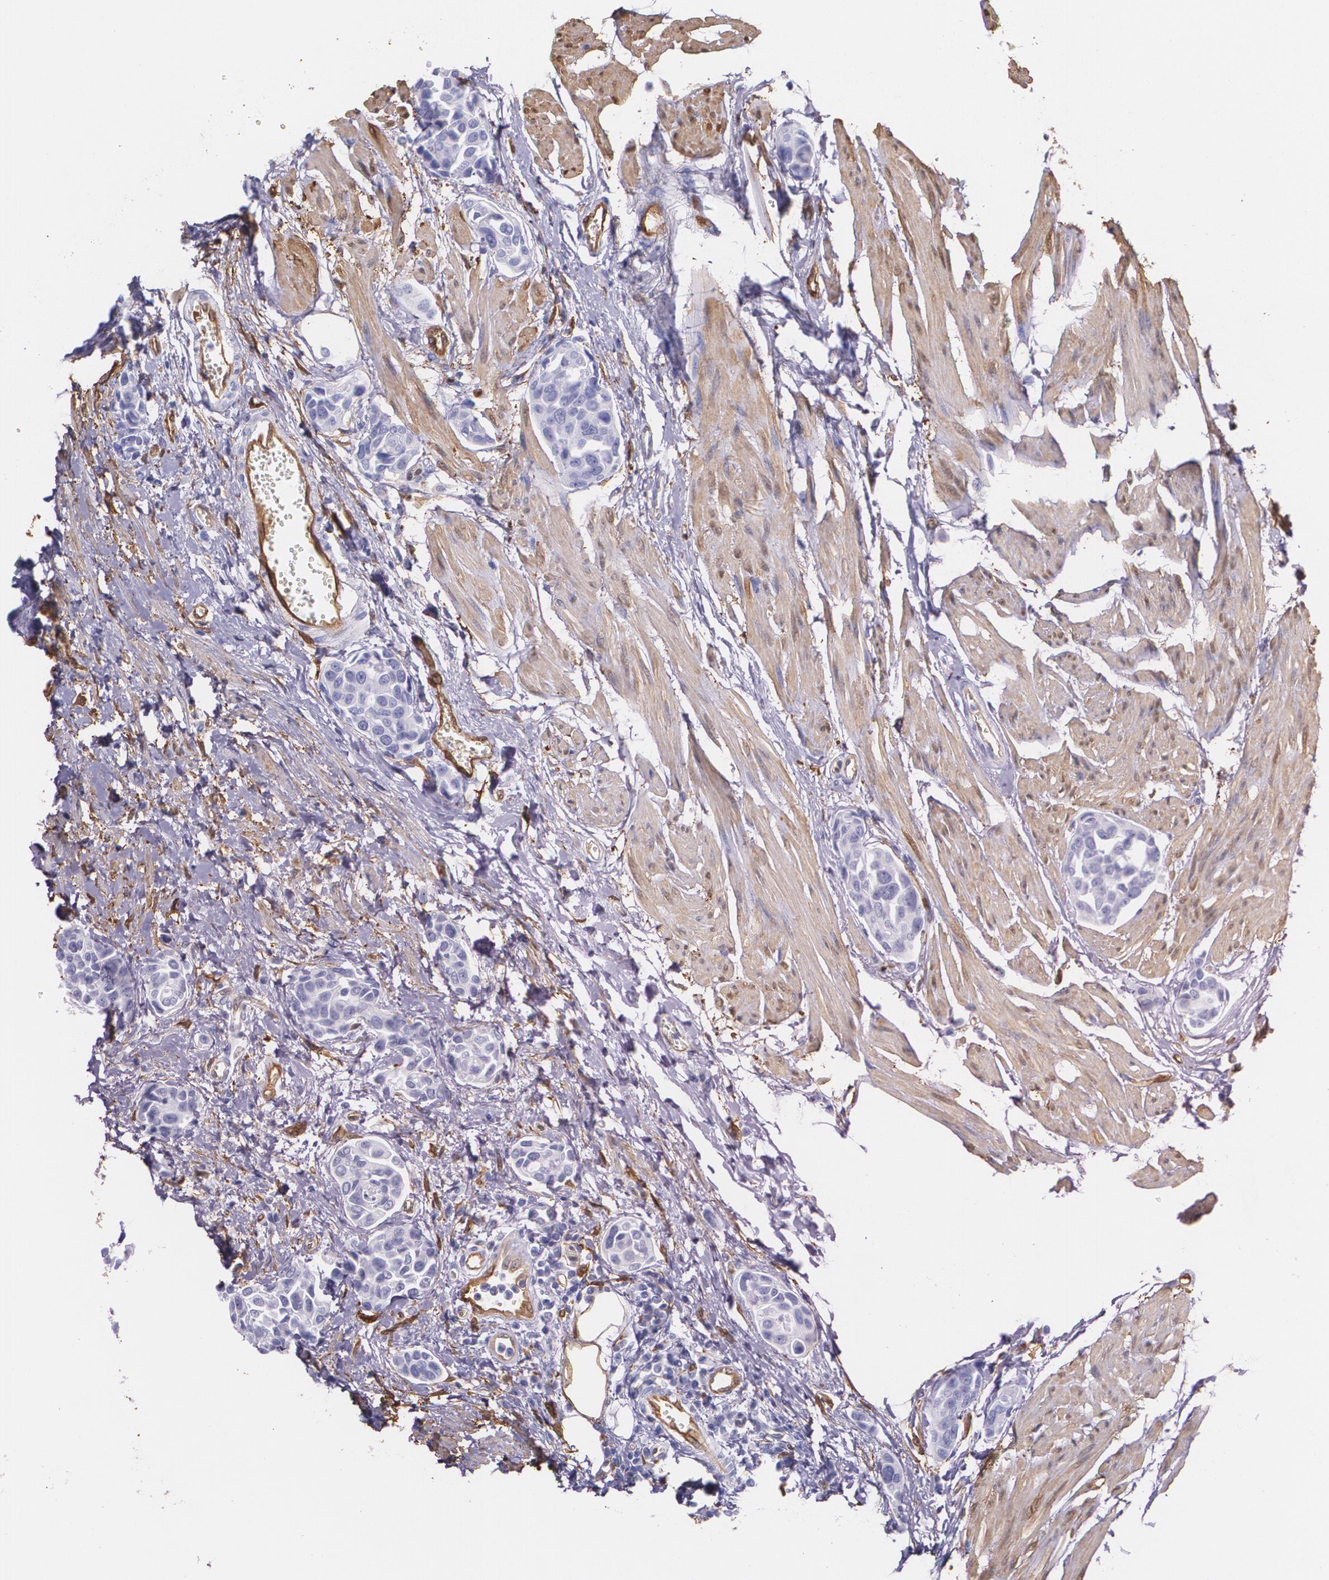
{"staining": {"intensity": "negative", "quantity": "none", "location": "none"}, "tissue": "urothelial cancer", "cell_type": "Tumor cells", "image_type": "cancer", "snomed": [{"axis": "morphology", "description": "Urothelial carcinoma, High grade"}, {"axis": "topography", "description": "Urinary bladder"}], "caption": "Urothelial carcinoma (high-grade) stained for a protein using immunohistochemistry (IHC) demonstrates no positivity tumor cells.", "gene": "MMP2", "patient": {"sex": "male", "age": 78}}